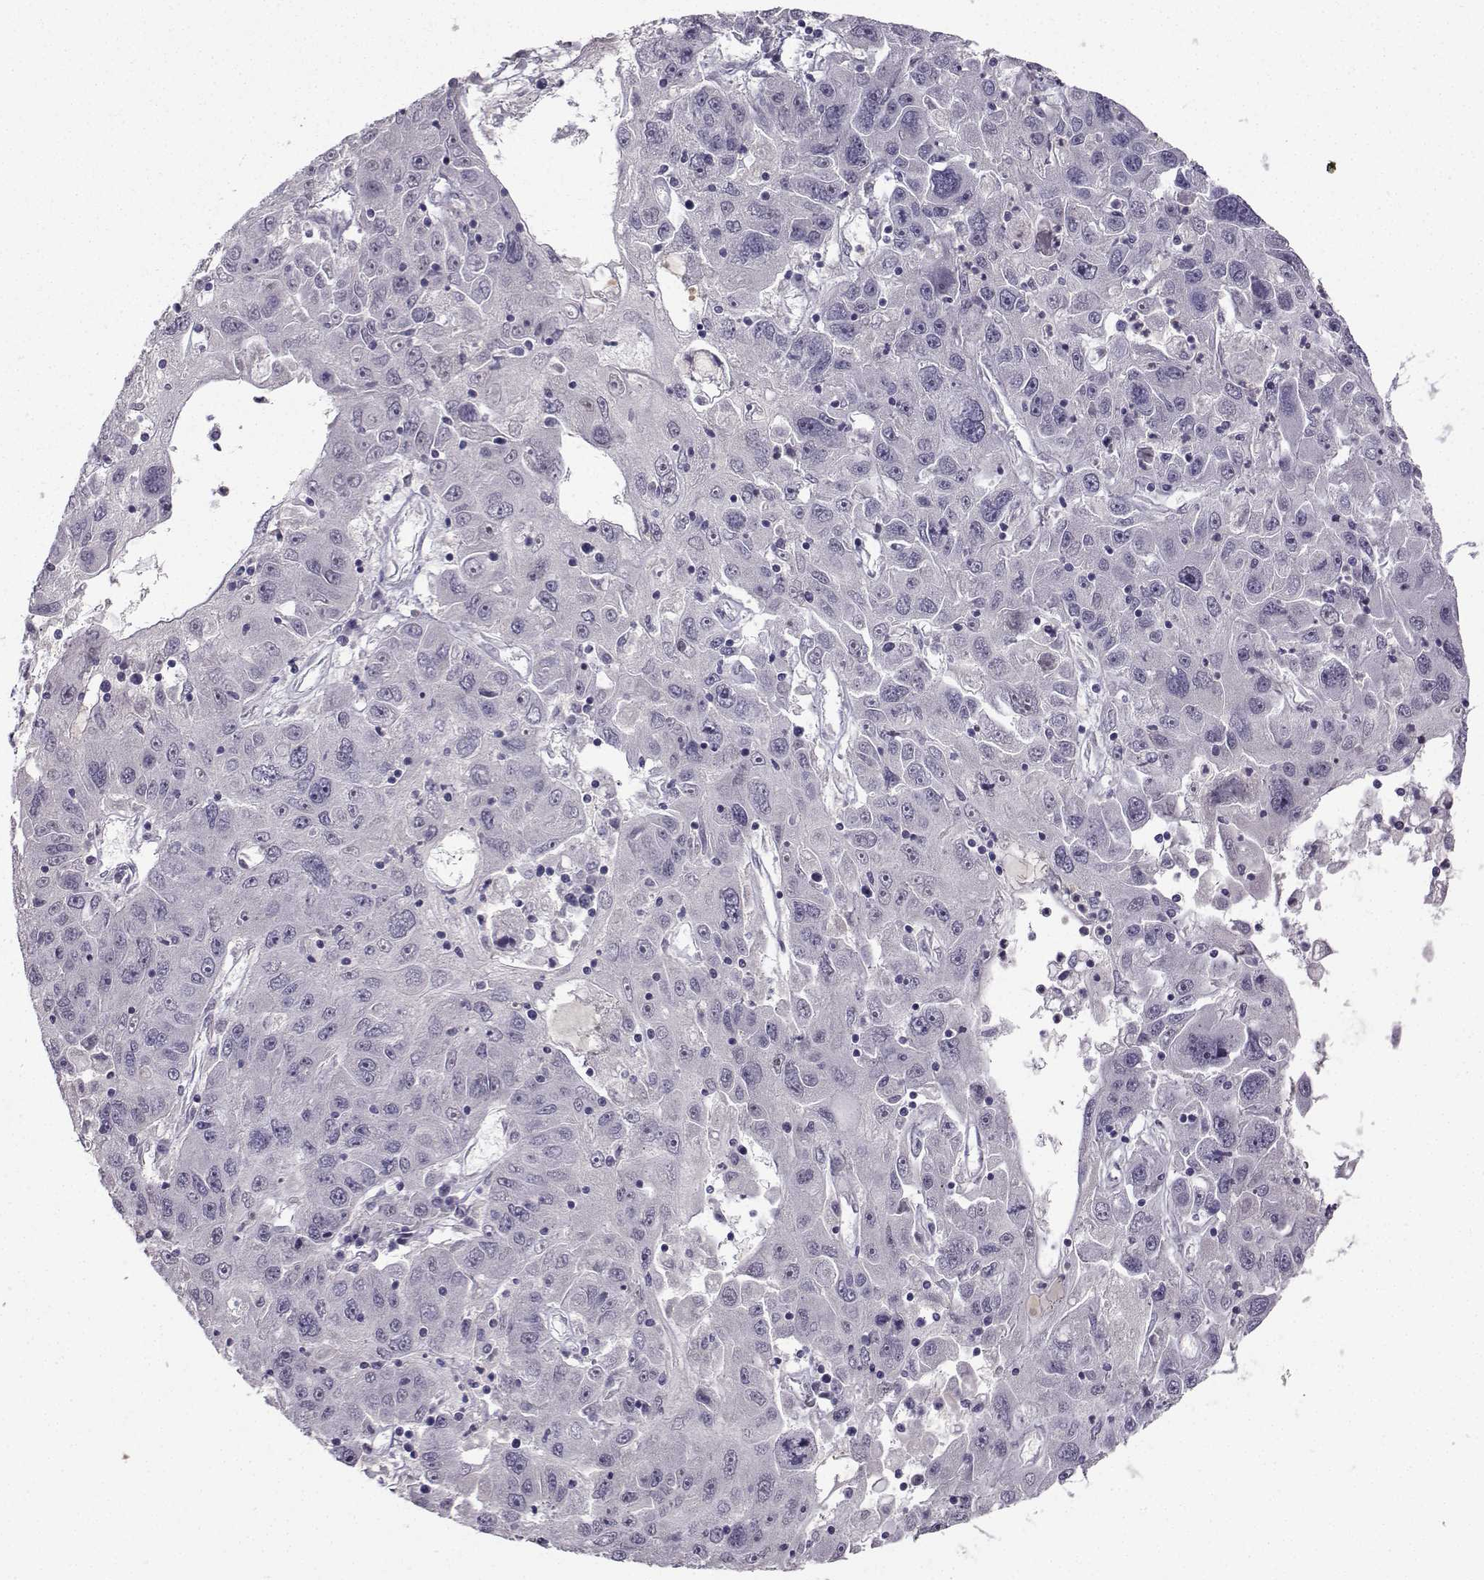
{"staining": {"intensity": "negative", "quantity": "none", "location": "none"}, "tissue": "stomach cancer", "cell_type": "Tumor cells", "image_type": "cancer", "snomed": [{"axis": "morphology", "description": "Adenocarcinoma, NOS"}, {"axis": "topography", "description": "Stomach"}], "caption": "DAB immunohistochemical staining of human stomach adenocarcinoma displays no significant staining in tumor cells.", "gene": "NQO1", "patient": {"sex": "male", "age": 56}}